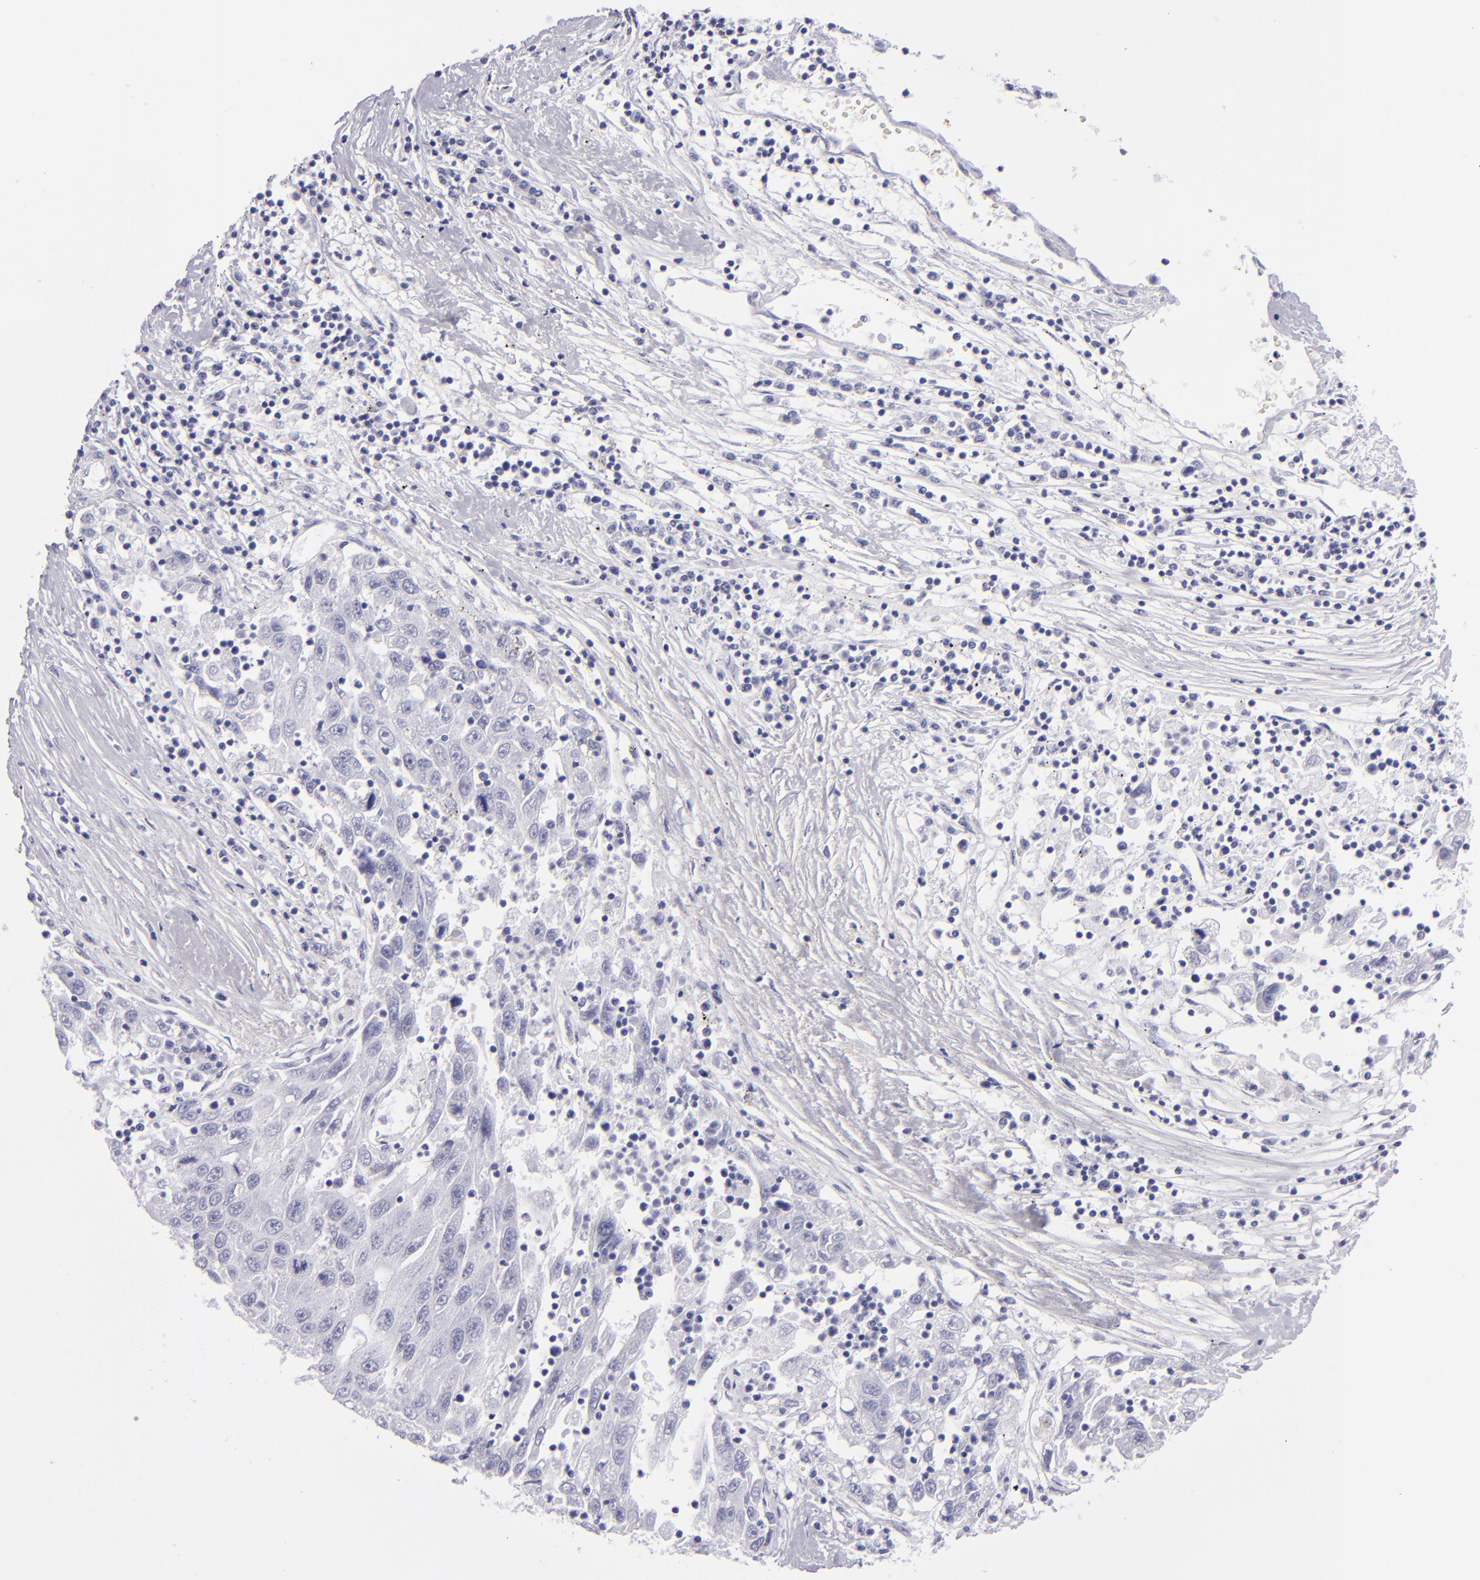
{"staining": {"intensity": "negative", "quantity": "none", "location": "none"}, "tissue": "liver cancer", "cell_type": "Tumor cells", "image_type": "cancer", "snomed": [{"axis": "morphology", "description": "Carcinoma, Hepatocellular, NOS"}, {"axis": "topography", "description": "Liver"}], "caption": "Liver hepatocellular carcinoma was stained to show a protein in brown. There is no significant expression in tumor cells.", "gene": "PVALB", "patient": {"sex": "male", "age": 49}}